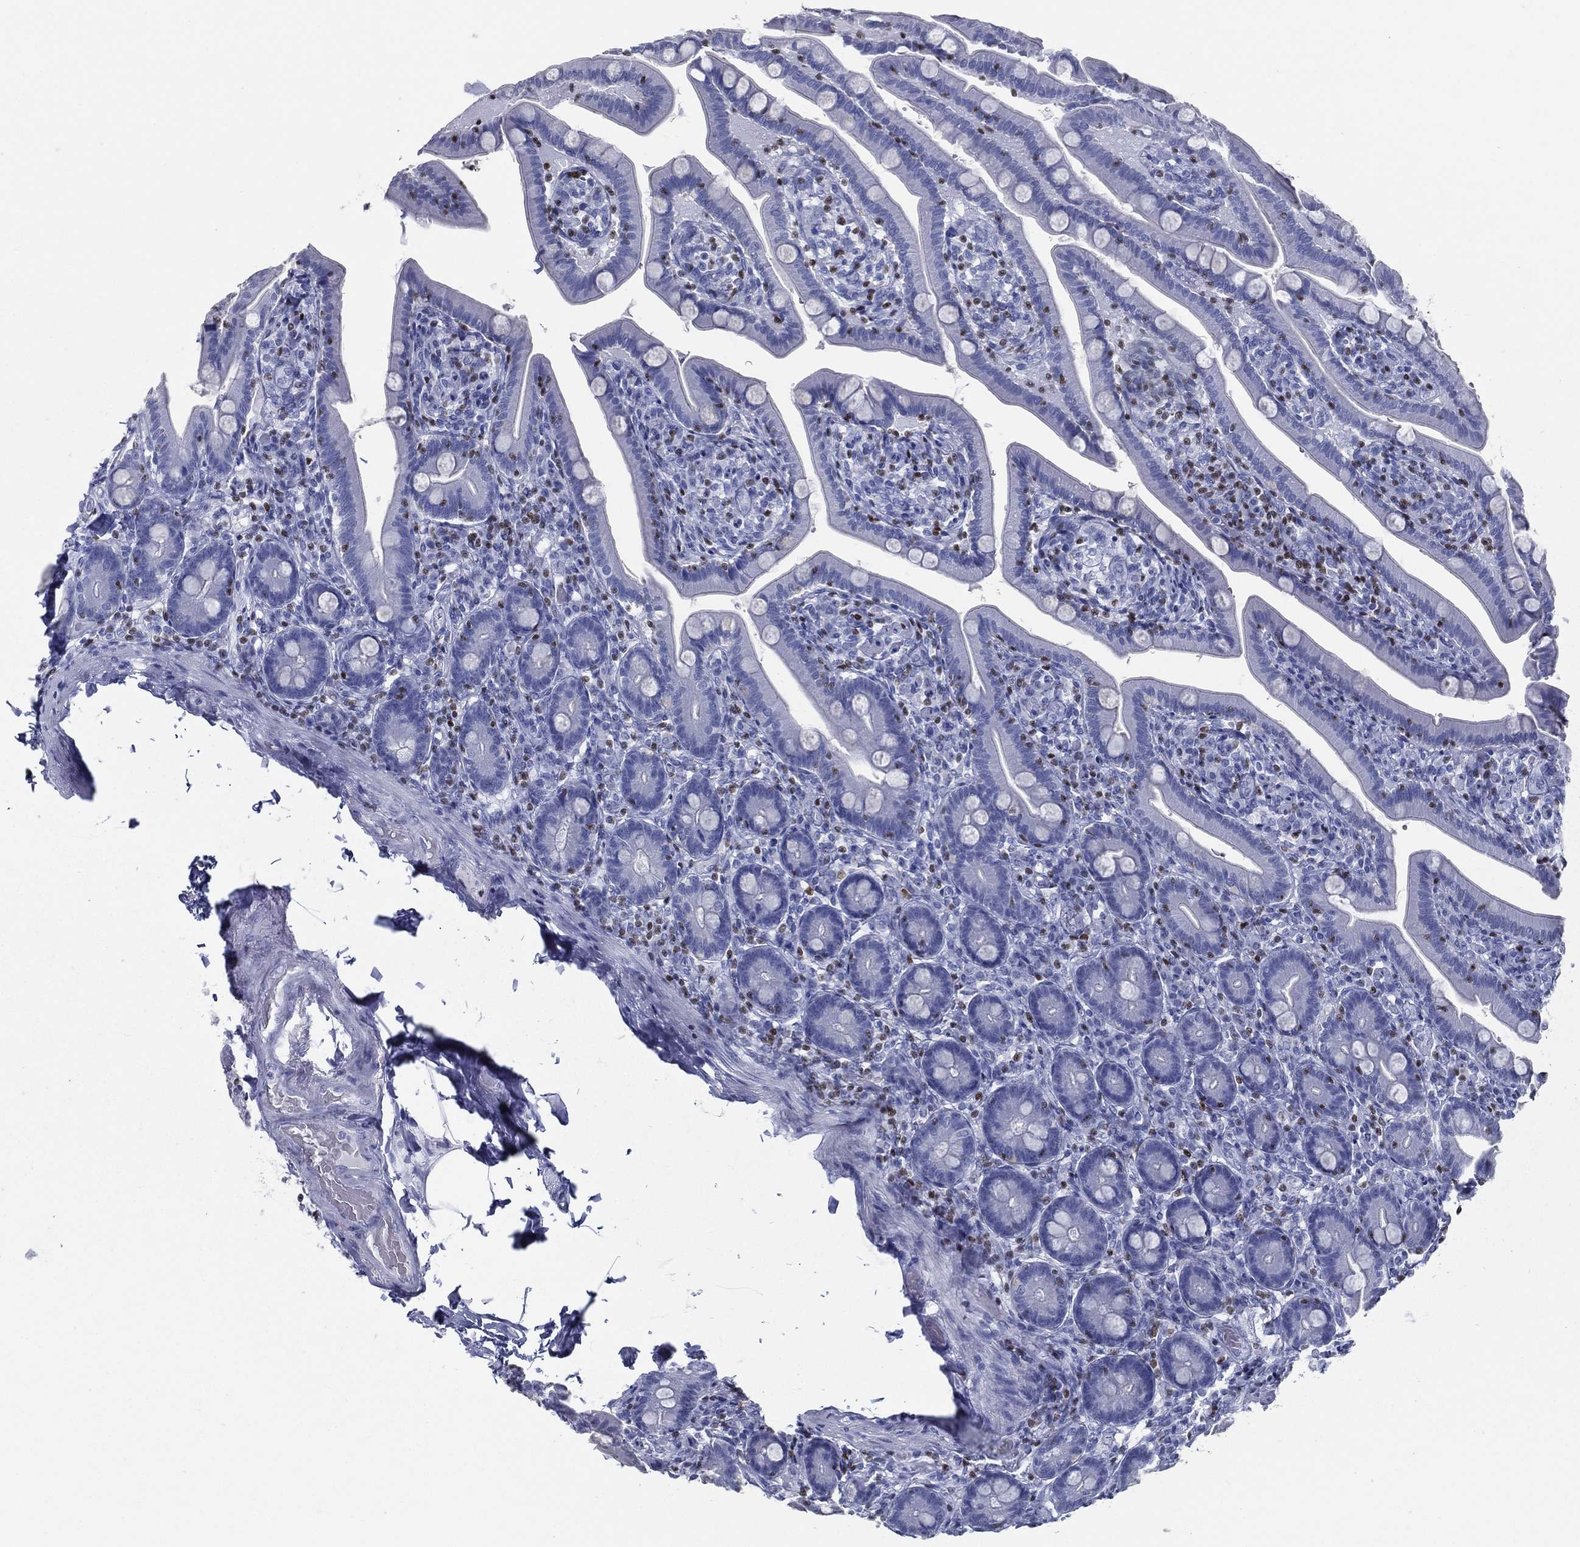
{"staining": {"intensity": "negative", "quantity": "none", "location": "none"}, "tissue": "small intestine", "cell_type": "Glandular cells", "image_type": "normal", "snomed": [{"axis": "morphology", "description": "Normal tissue, NOS"}, {"axis": "topography", "description": "Small intestine"}], "caption": "High magnification brightfield microscopy of unremarkable small intestine stained with DAB (3,3'-diaminobenzidine) (brown) and counterstained with hematoxylin (blue): glandular cells show no significant staining. (Immunohistochemistry (ihc), brightfield microscopy, high magnification).", "gene": "PYHIN1", "patient": {"sex": "male", "age": 66}}